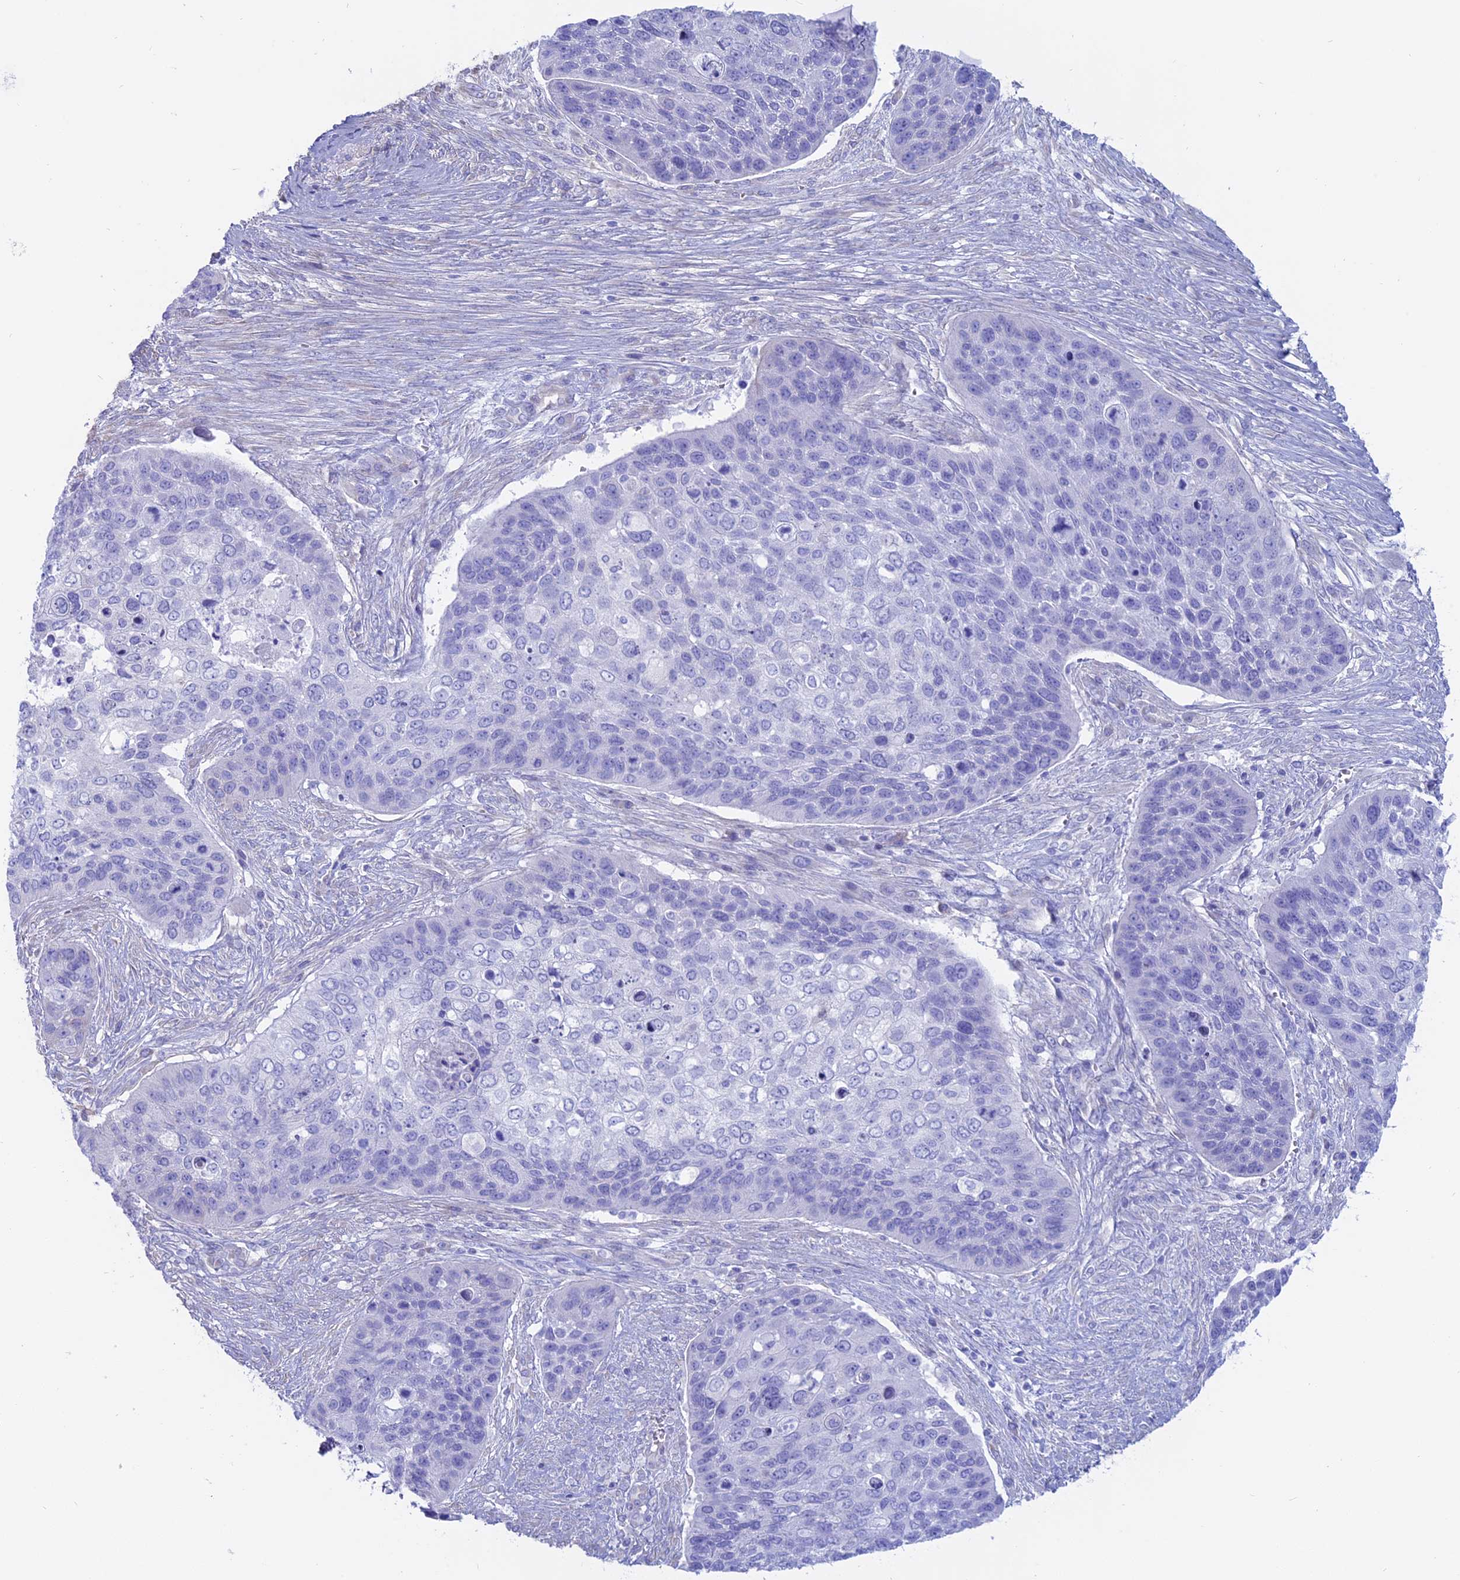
{"staining": {"intensity": "negative", "quantity": "none", "location": "none"}, "tissue": "skin cancer", "cell_type": "Tumor cells", "image_type": "cancer", "snomed": [{"axis": "morphology", "description": "Basal cell carcinoma"}, {"axis": "topography", "description": "Skin"}], "caption": "A high-resolution image shows IHC staining of skin cancer (basal cell carcinoma), which shows no significant staining in tumor cells.", "gene": "OR2AE1", "patient": {"sex": "female", "age": 74}}